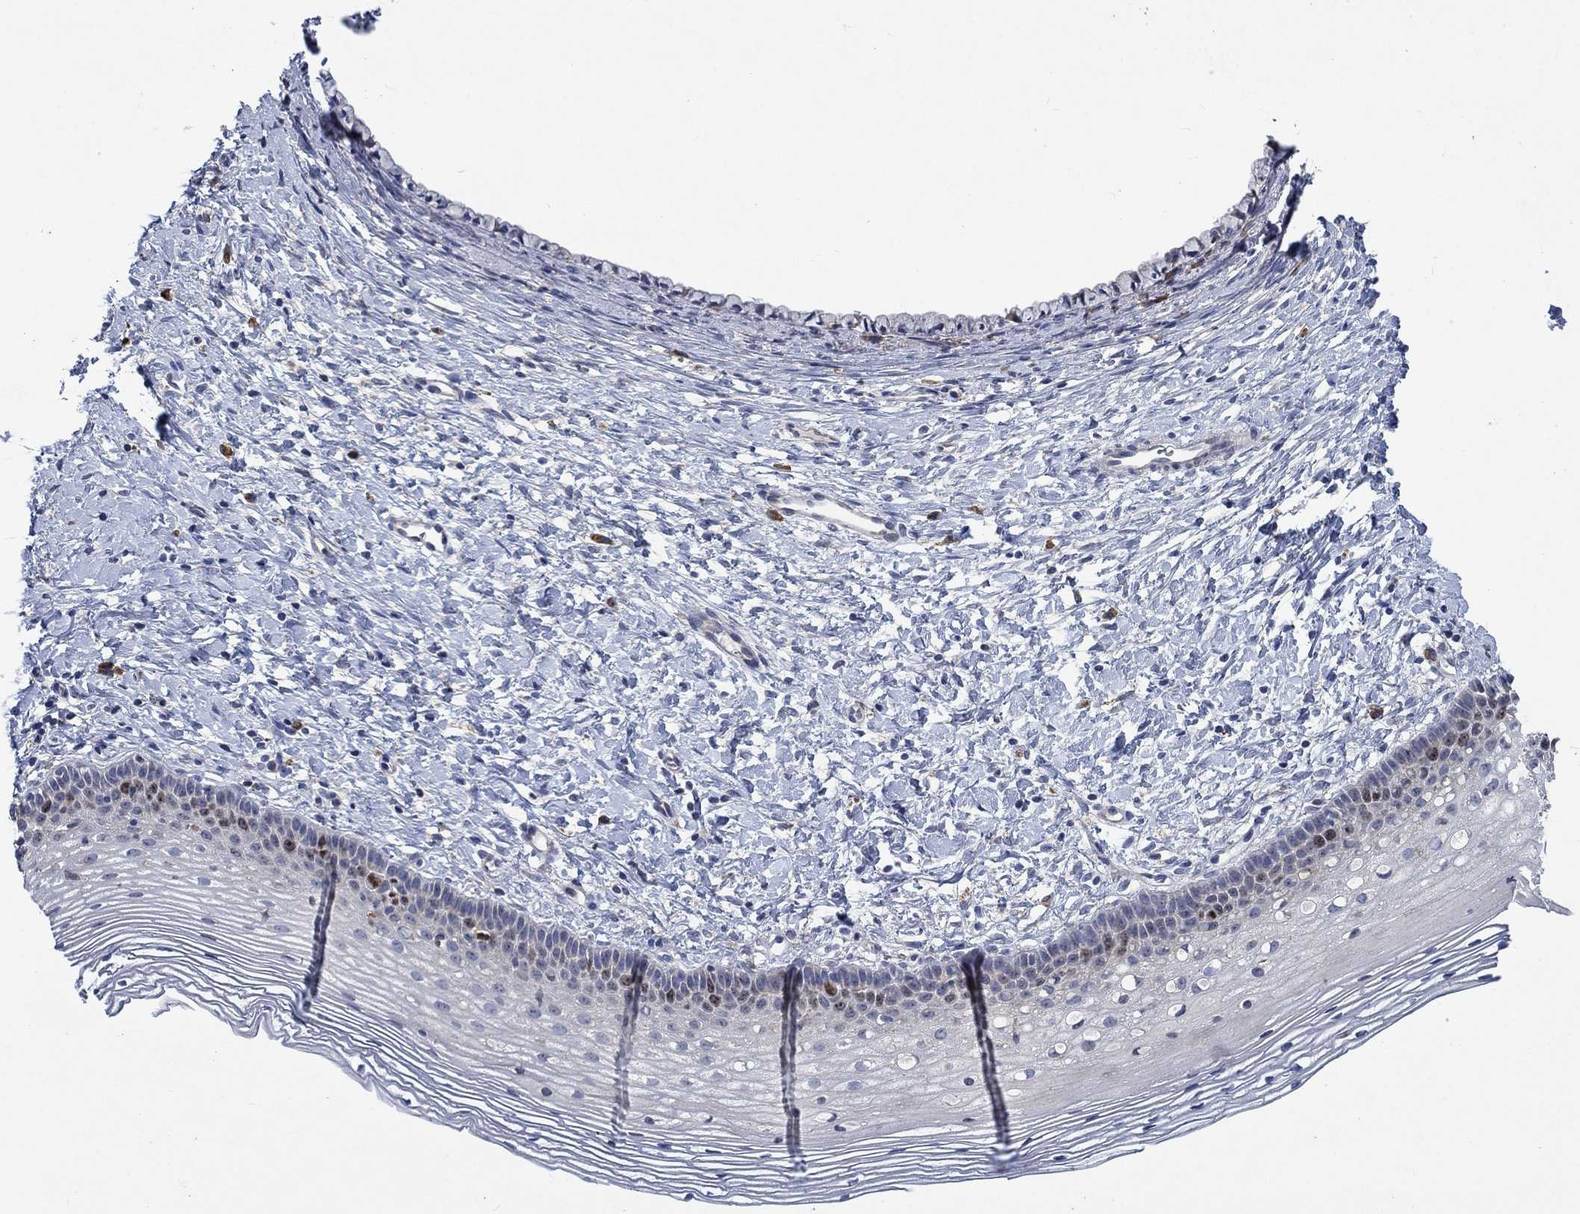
{"staining": {"intensity": "negative", "quantity": "none", "location": "none"}, "tissue": "cervix", "cell_type": "Glandular cells", "image_type": "normal", "snomed": [{"axis": "morphology", "description": "Normal tissue, NOS"}, {"axis": "topography", "description": "Cervix"}], "caption": "Glandular cells show no significant protein staining in benign cervix. (Brightfield microscopy of DAB IHC at high magnification).", "gene": "MMP24", "patient": {"sex": "female", "age": 39}}